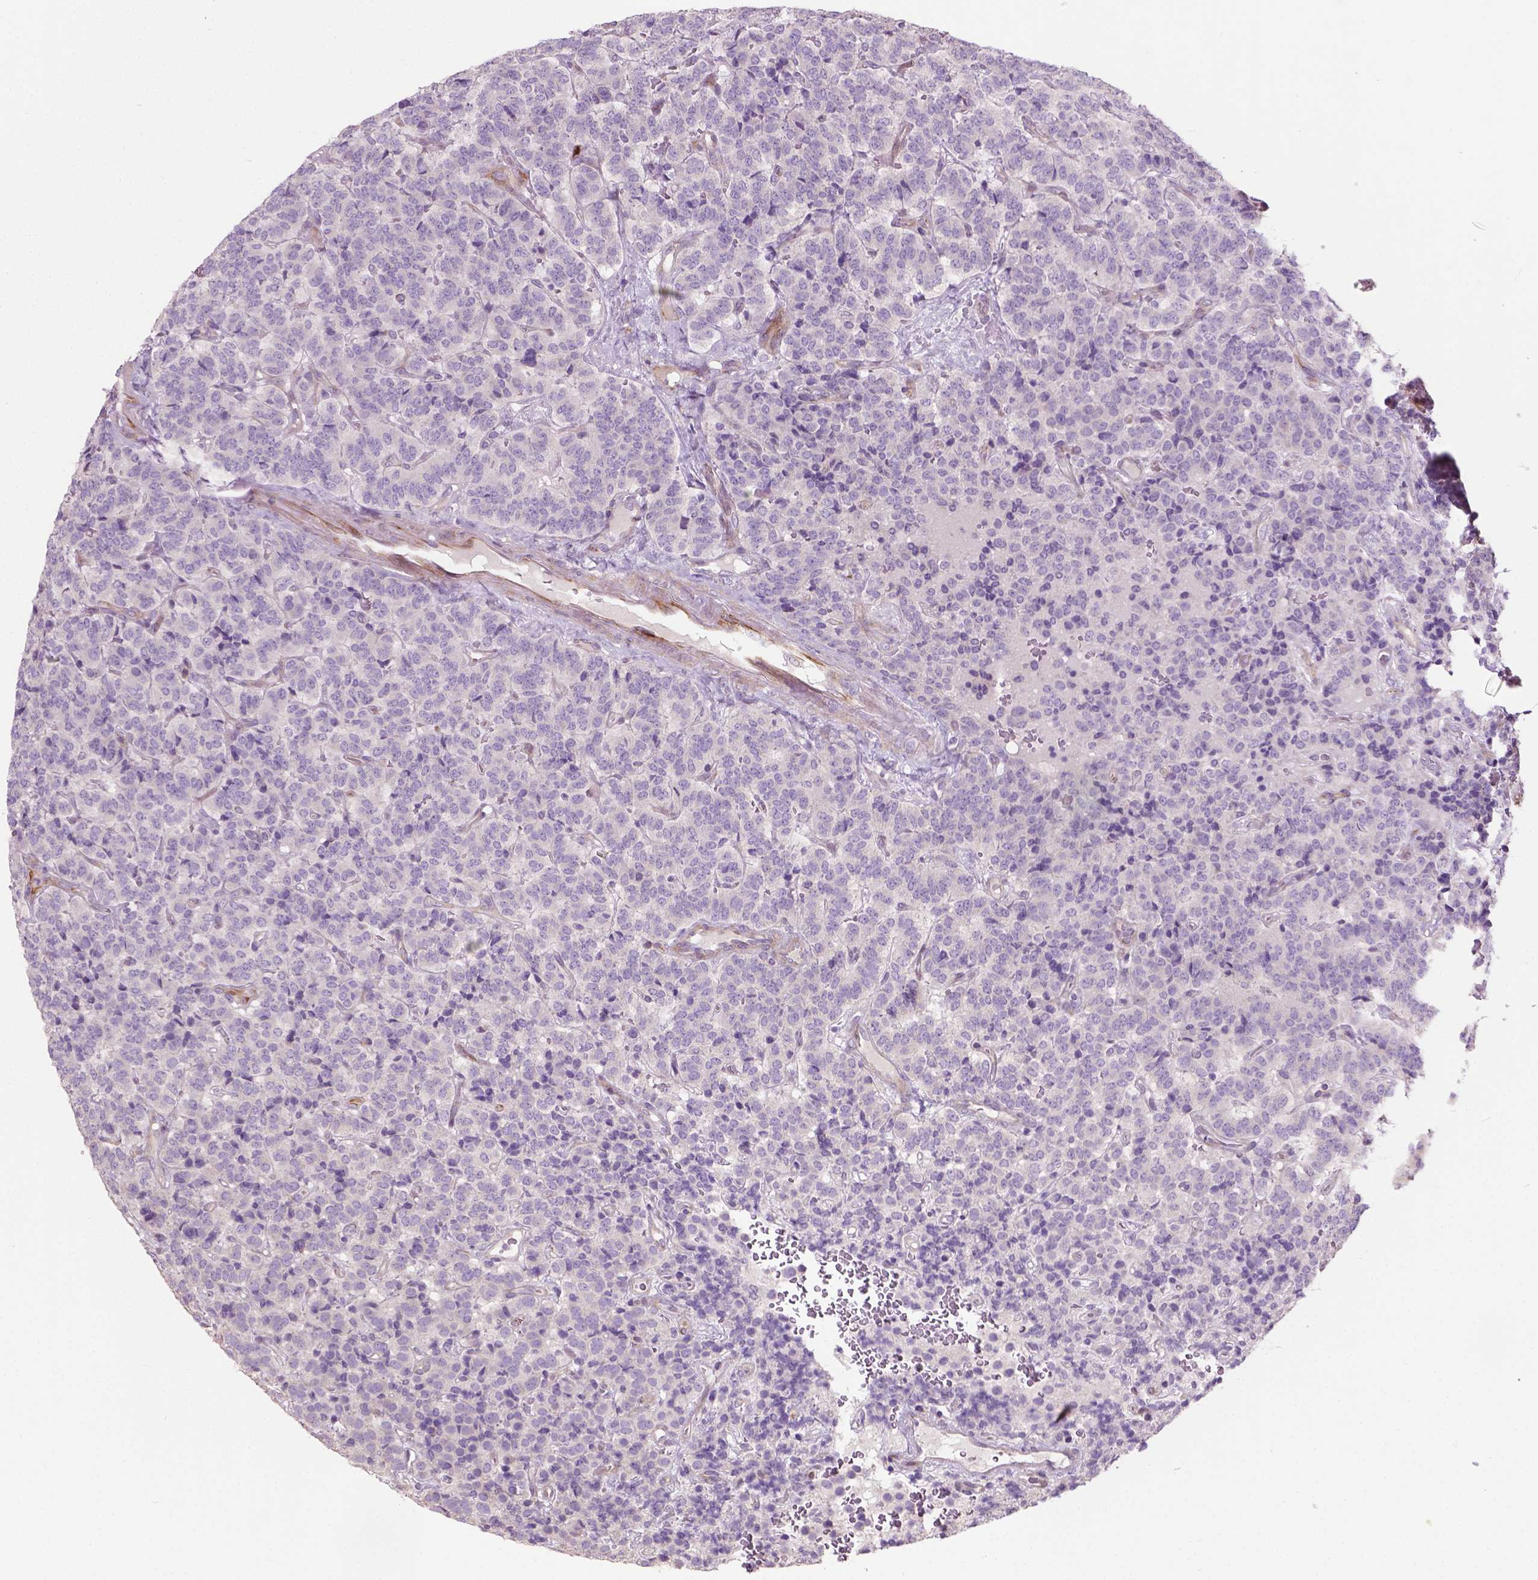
{"staining": {"intensity": "negative", "quantity": "none", "location": "none"}, "tissue": "carcinoid", "cell_type": "Tumor cells", "image_type": "cancer", "snomed": [{"axis": "morphology", "description": "Carcinoid, malignant, NOS"}, {"axis": "topography", "description": "Pancreas"}], "caption": "This is an immunohistochemistry micrograph of carcinoid (malignant). There is no positivity in tumor cells.", "gene": "PKP3", "patient": {"sex": "male", "age": 36}}